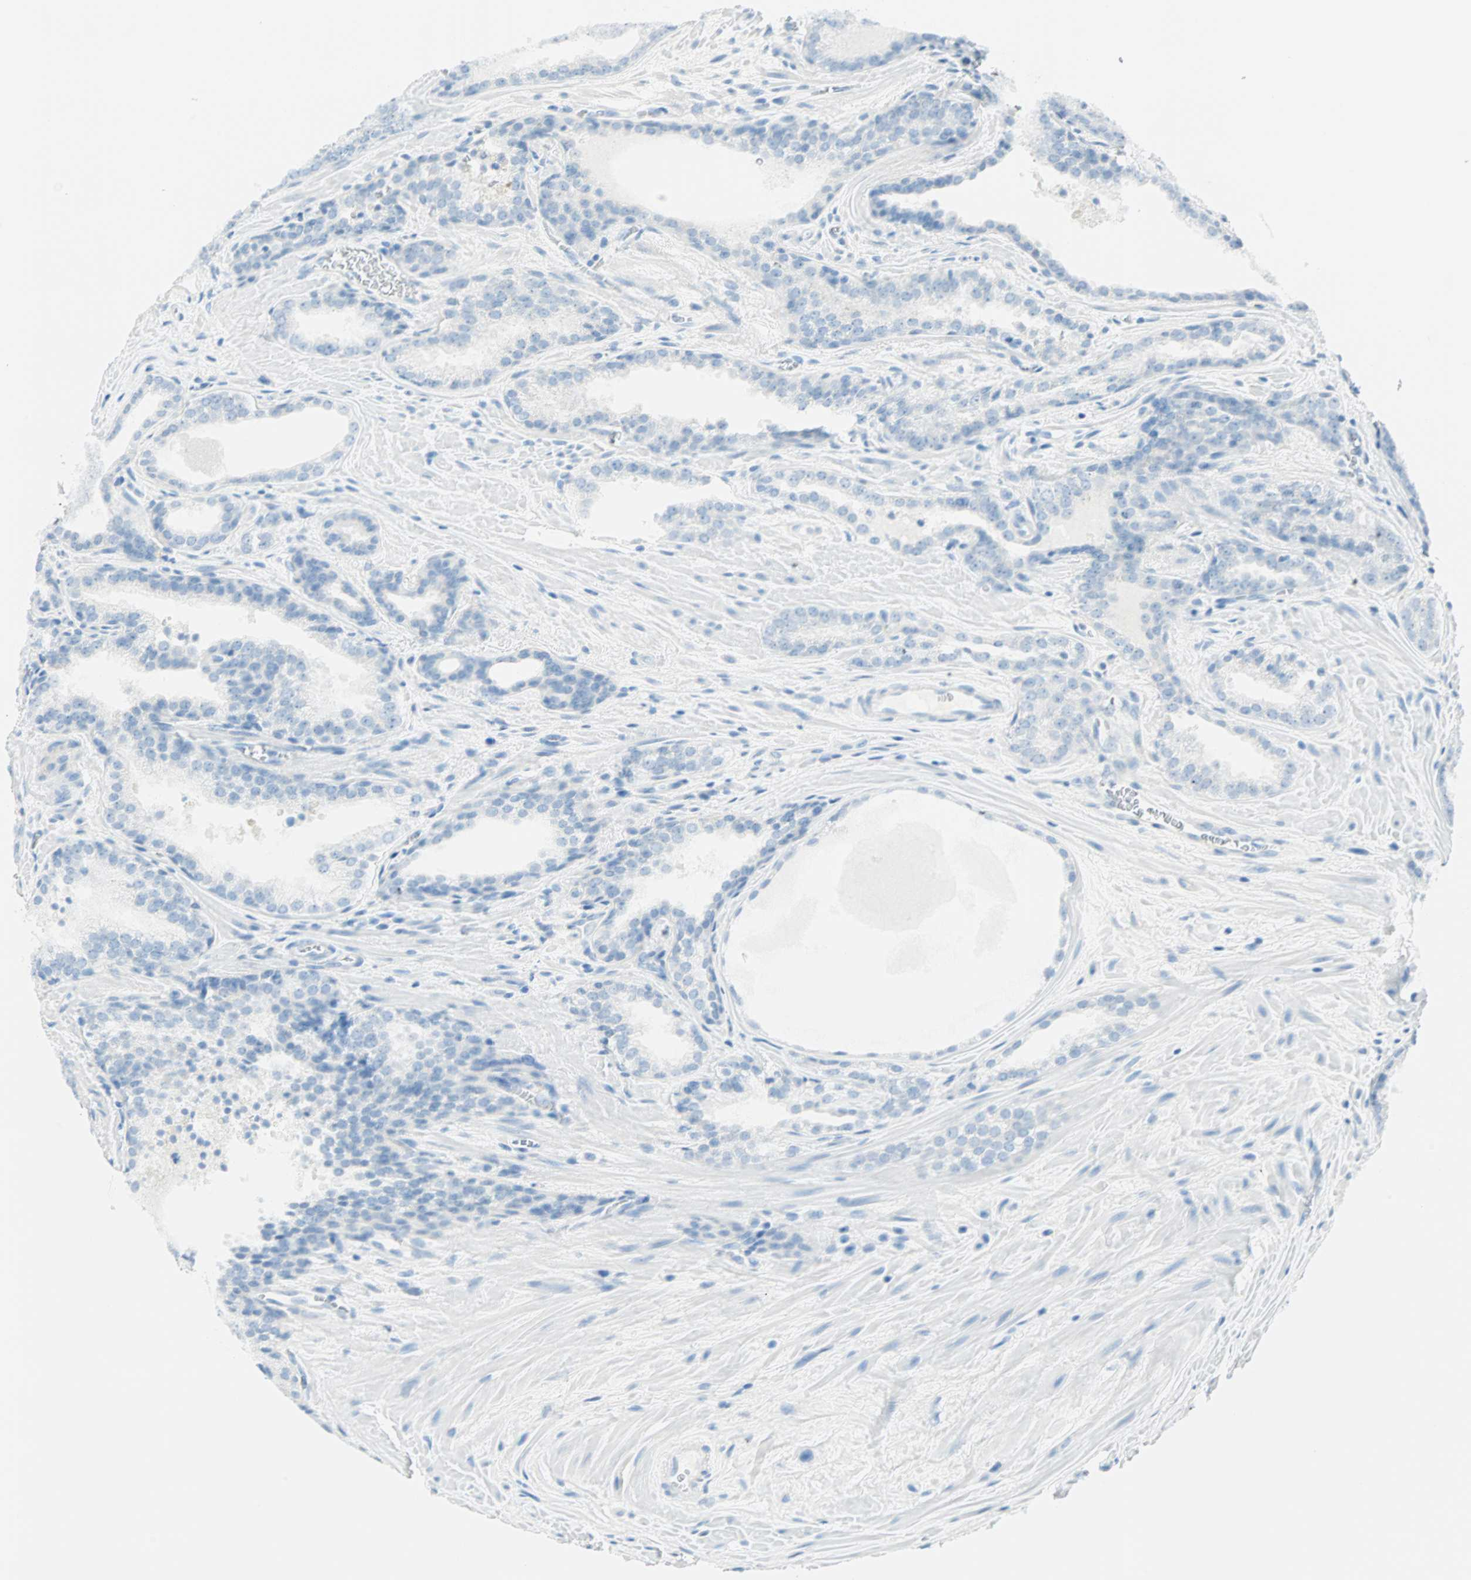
{"staining": {"intensity": "negative", "quantity": "none", "location": "none"}, "tissue": "prostate cancer", "cell_type": "Tumor cells", "image_type": "cancer", "snomed": [{"axis": "morphology", "description": "Adenocarcinoma, Low grade"}, {"axis": "topography", "description": "Prostate"}], "caption": "Protein analysis of low-grade adenocarcinoma (prostate) demonstrates no significant expression in tumor cells.", "gene": "NES", "patient": {"sex": "male", "age": 60}}